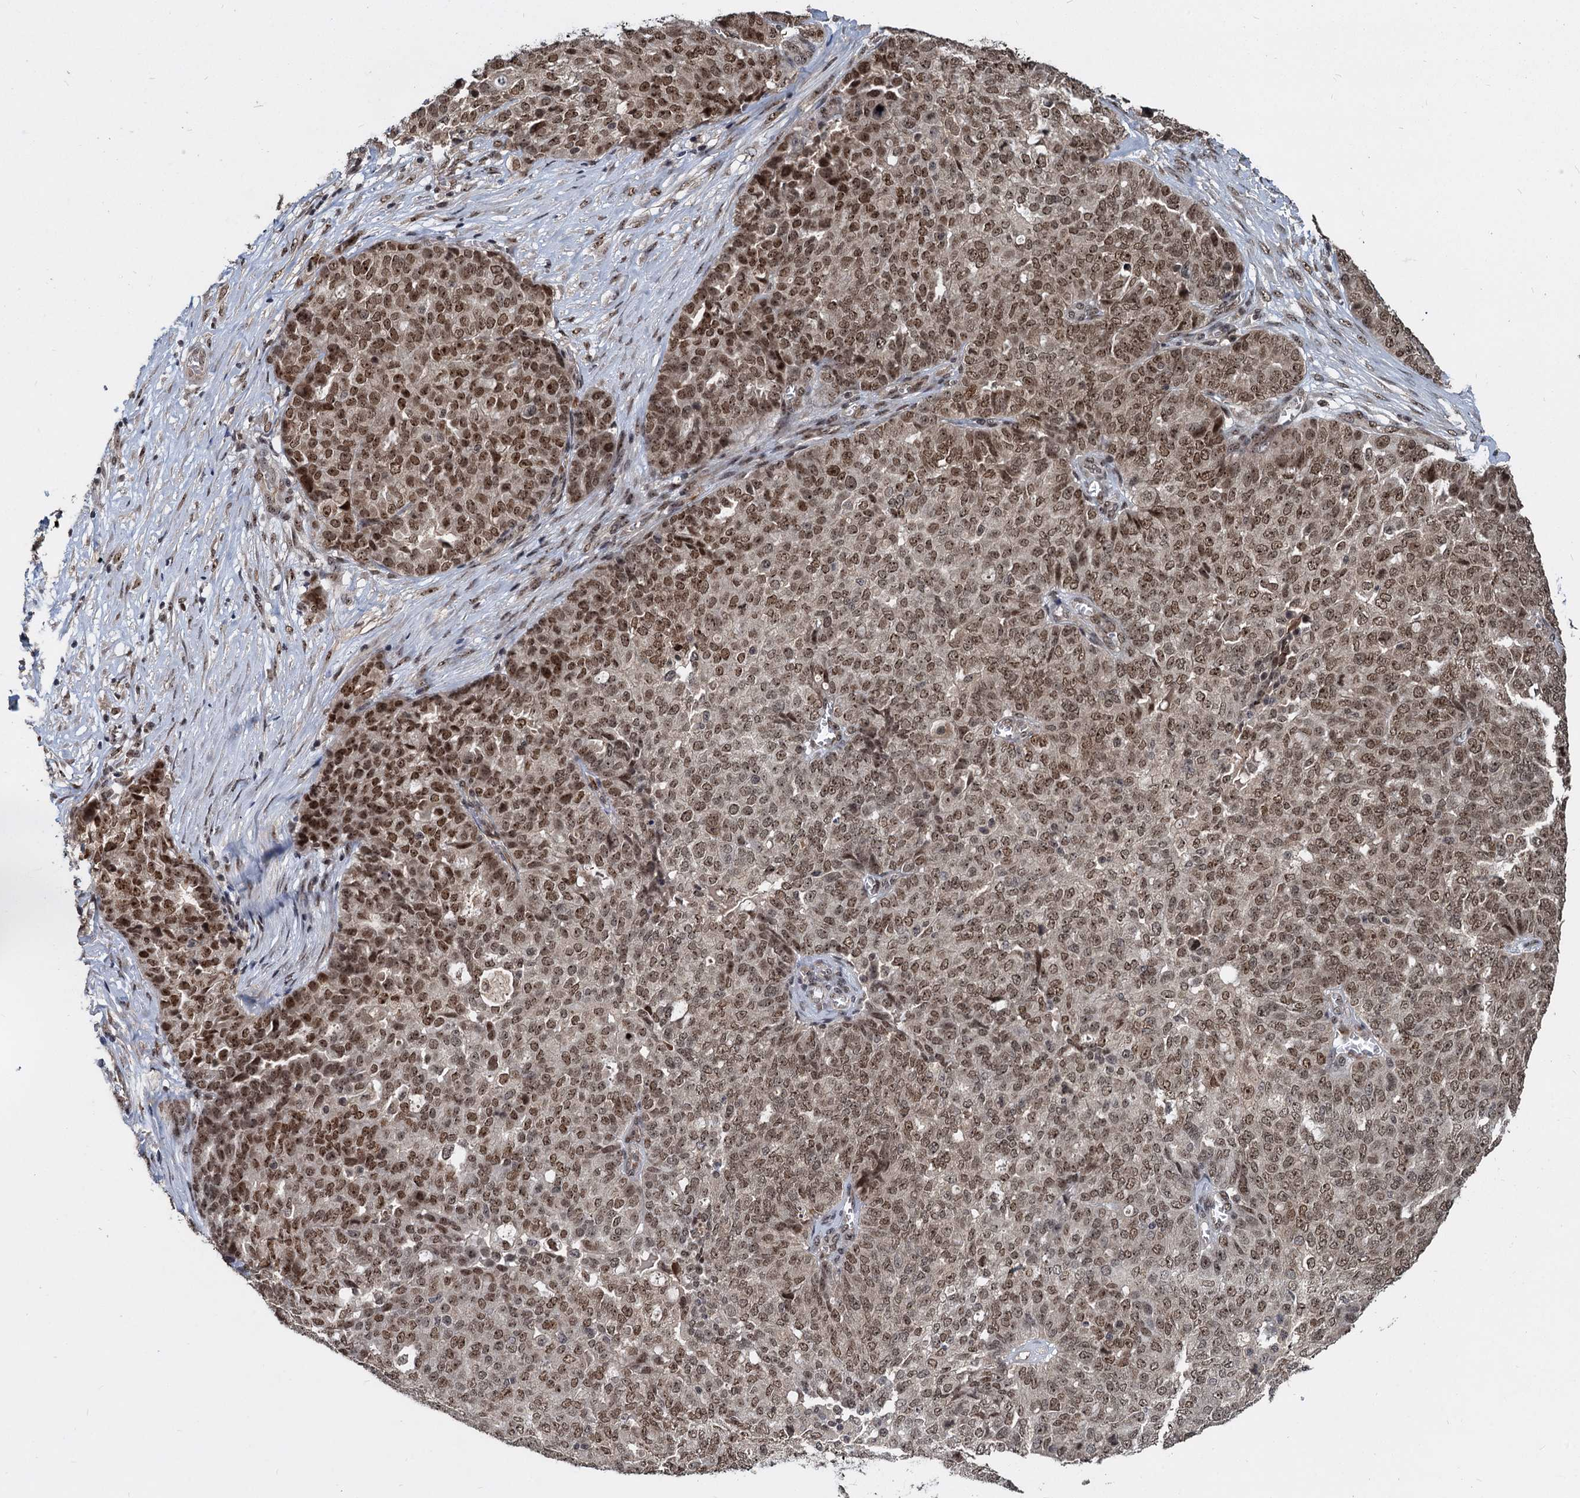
{"staining": {"intensity": "moderate", "quantity": ">75%", "location": "nuclear"}, "tissue": "ovarian cancer", "cell_type": "Tumor cells", "image_type": "cancer", "snomed": [{"axis": "morphology", "description": "Cystadenocarcinoma, serous, NOS"}, {"axis": "topography", "description": "Soft tissue"}, {"axis": "topography", "description": "Ovary"}], "caption": "About >75% of tumor cells in ovarian cancer exhibit moderate nuclear protein positivity as visualized by brown immunohistochemical staining.", "gene": "FAM216B", "patient": {"sex": "female", "age": 57}}